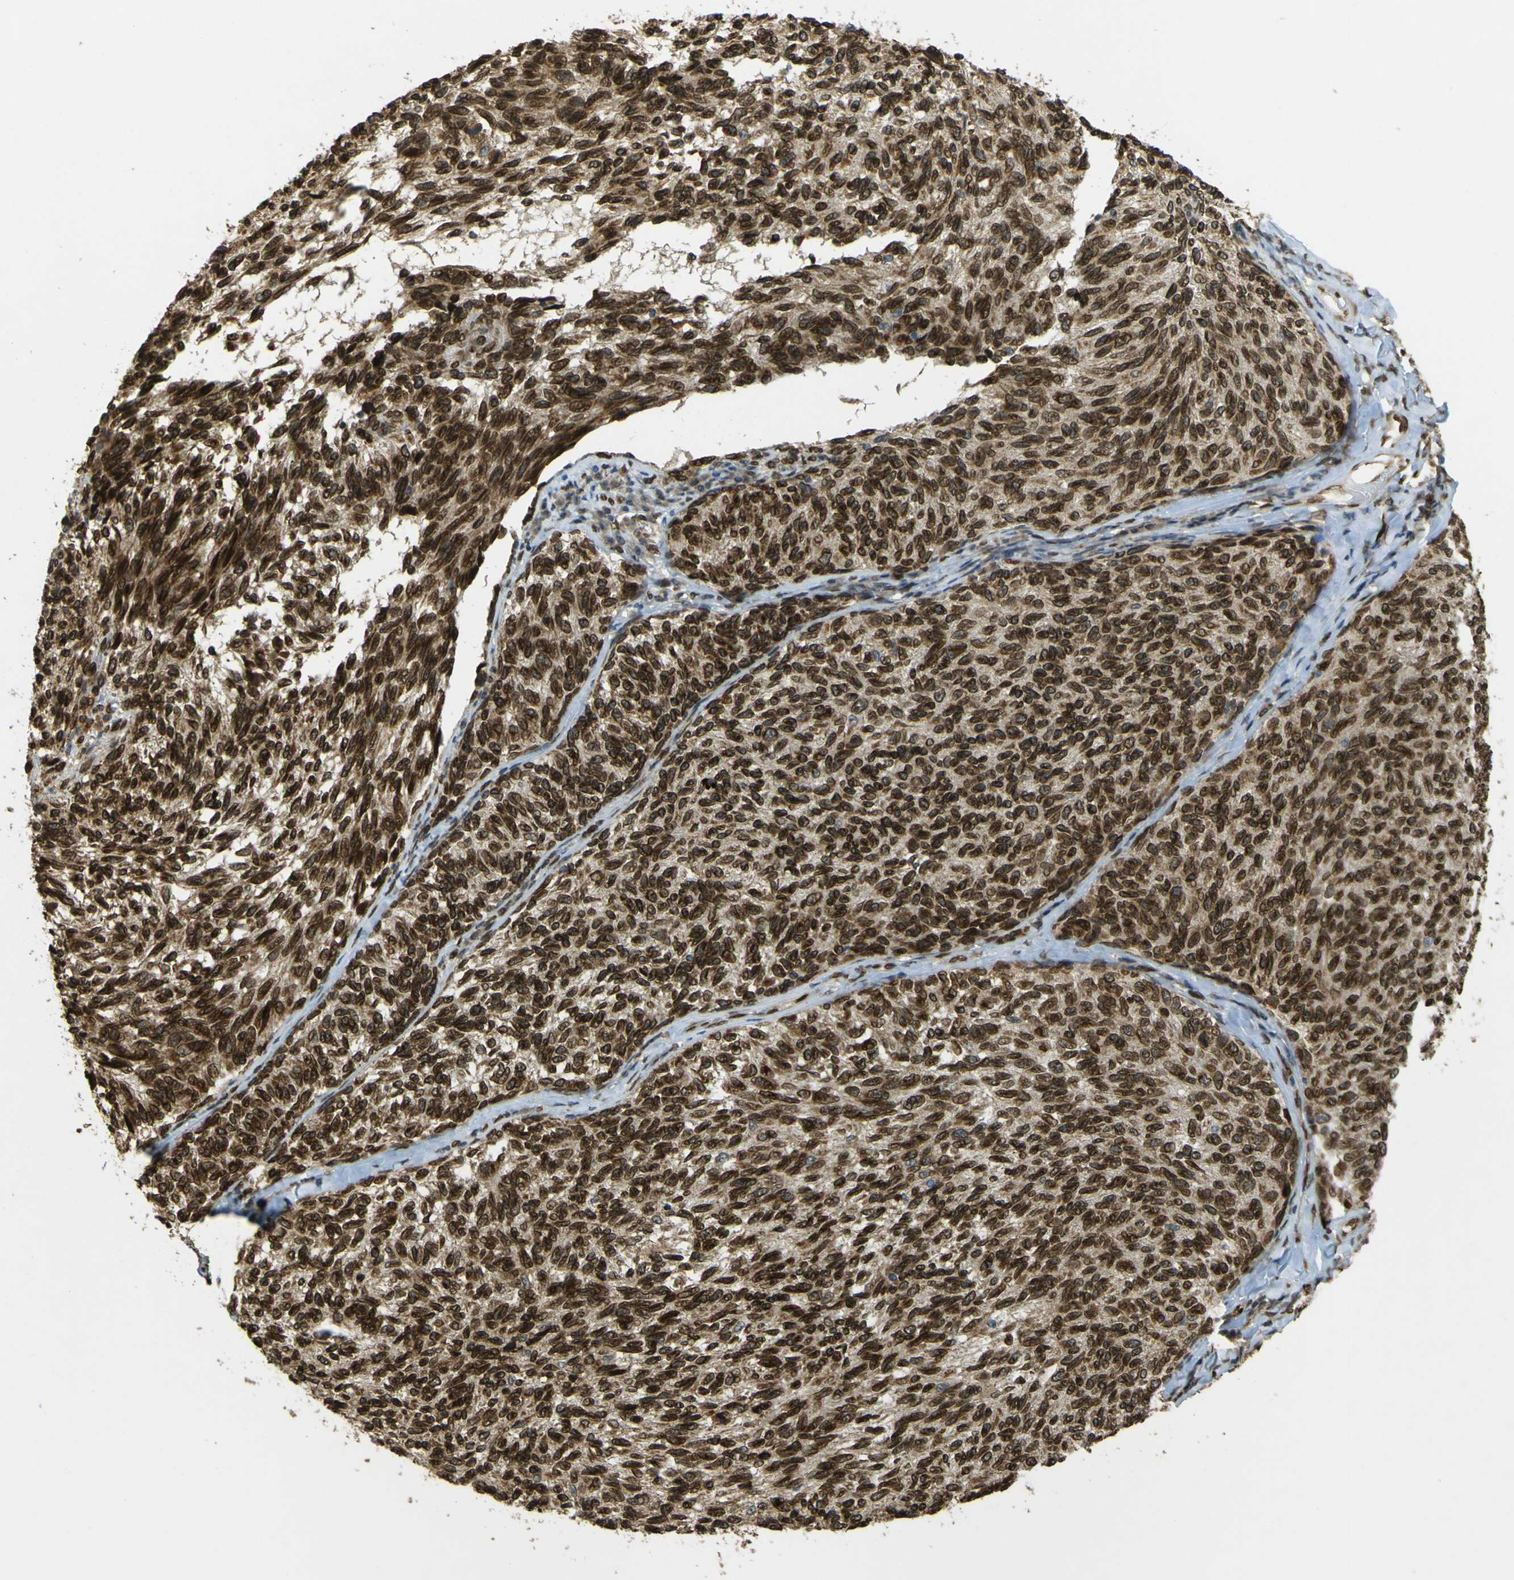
{"staining": {"intensity": "strong", "quantity": ">75%", "location": "cytoplasmic/membranous,nuclear"}, "tissue": "melanoma", "cell_type": "Tumor cells", "image_type": "cancer", "snomed": [{"axis": "morphology", "description": "Malignant melanoma, NOS"}, {"axis": "topography", "description": "Skin"}], "caption": "This image reveals IHC staining of human malignant melanoma, with high strong cytoplasmic/membranous and nuclear staining in approximately >75% of tumor cells.", "gene": "GALNT1", "patient": {"sex": "female", "age": 73}}